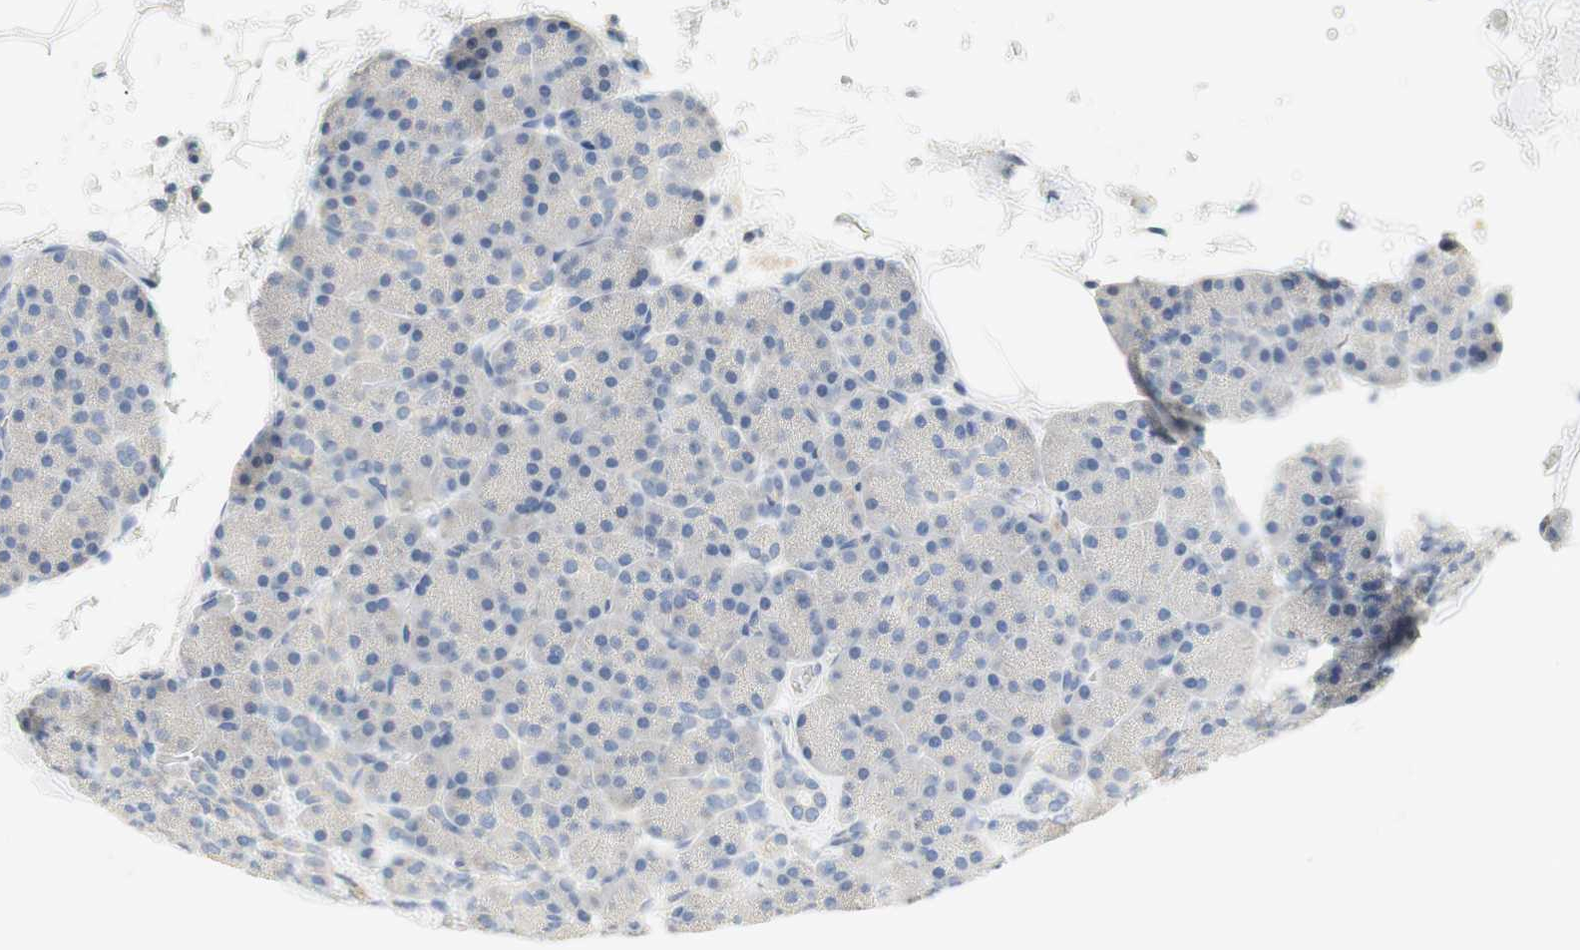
{"staining": {"intensity": "weak", "quantity": "<25%", "location": "cytoplasmic/membranous"}, "tissue": "pancreas", "cell_type": "Exocrine glandular cells", "image_type": "normal", "snomed": [{"axis": "morphology", "description": "Normal tissue, NOS"}, {"axis": "topography", "description": "Pancreas"}], "caption": "IHC histopathology image of benign human pancreas stained for a protein (brown), which shows no positivity in exocrine glandular cells.", "gene": "CCM2L", "patient": {"sex": "female", "age": 35}}